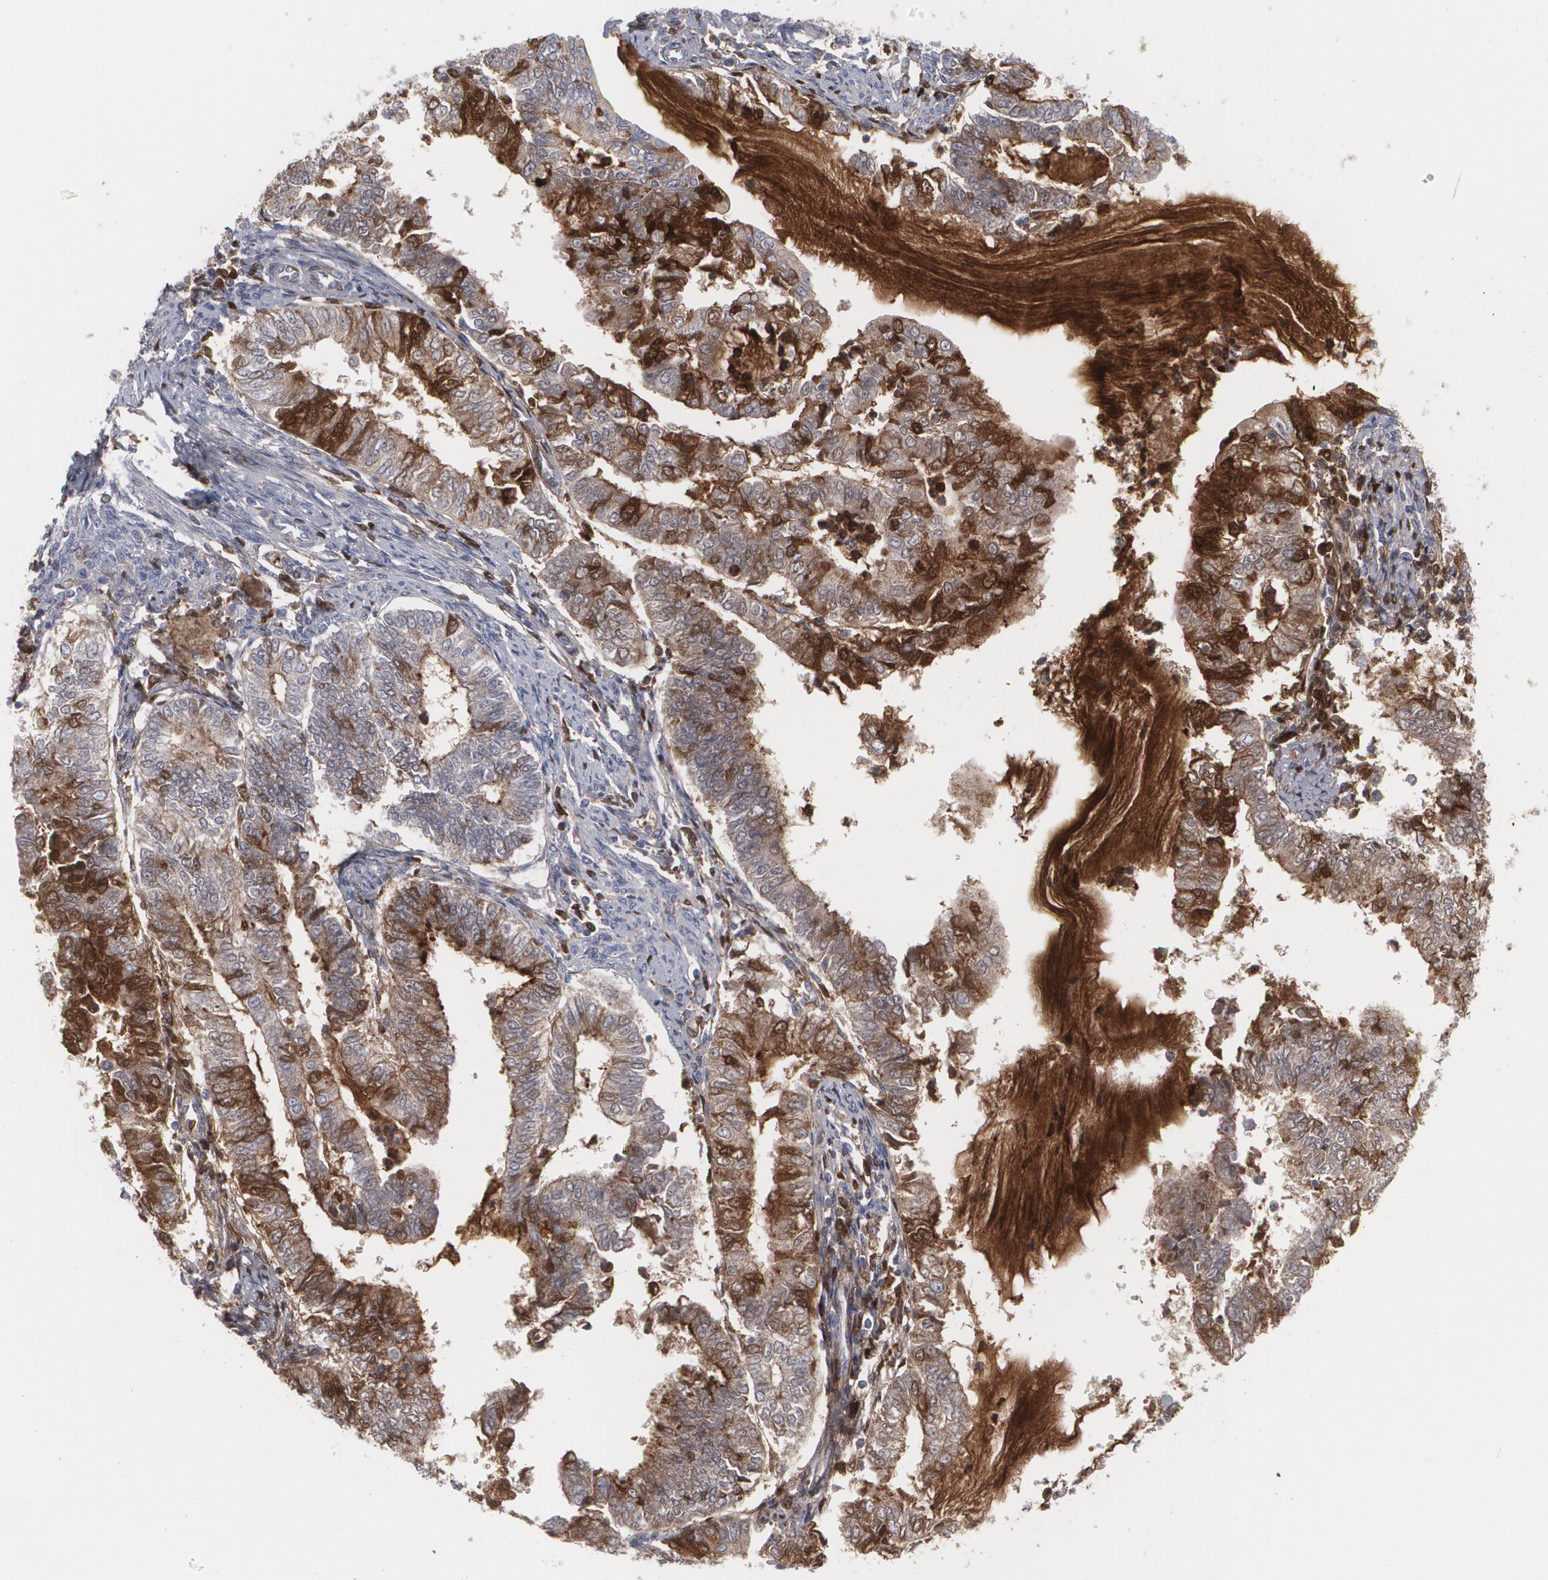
{"staining": {"intensity": "moderate", "quantity": "<25%", "location": "cytoplasmic/membranous"}, "tissue": "endometrial cancer", "cell_type": "Tumor cells", "image_type": "cancer", "snomed": [{"axis": "morphology", "description": "Adenocarcinoma, NOS"}, {"axis": "topography", "description": "Endometrium"}], "caption": "This is an image of IHC staining of endometrial cancer, which shows moderate positivity in the cytoplasmic/membranous of tumor cells.", "gene": "LRG1", "patient": {"sex": "female", "age": 61}}